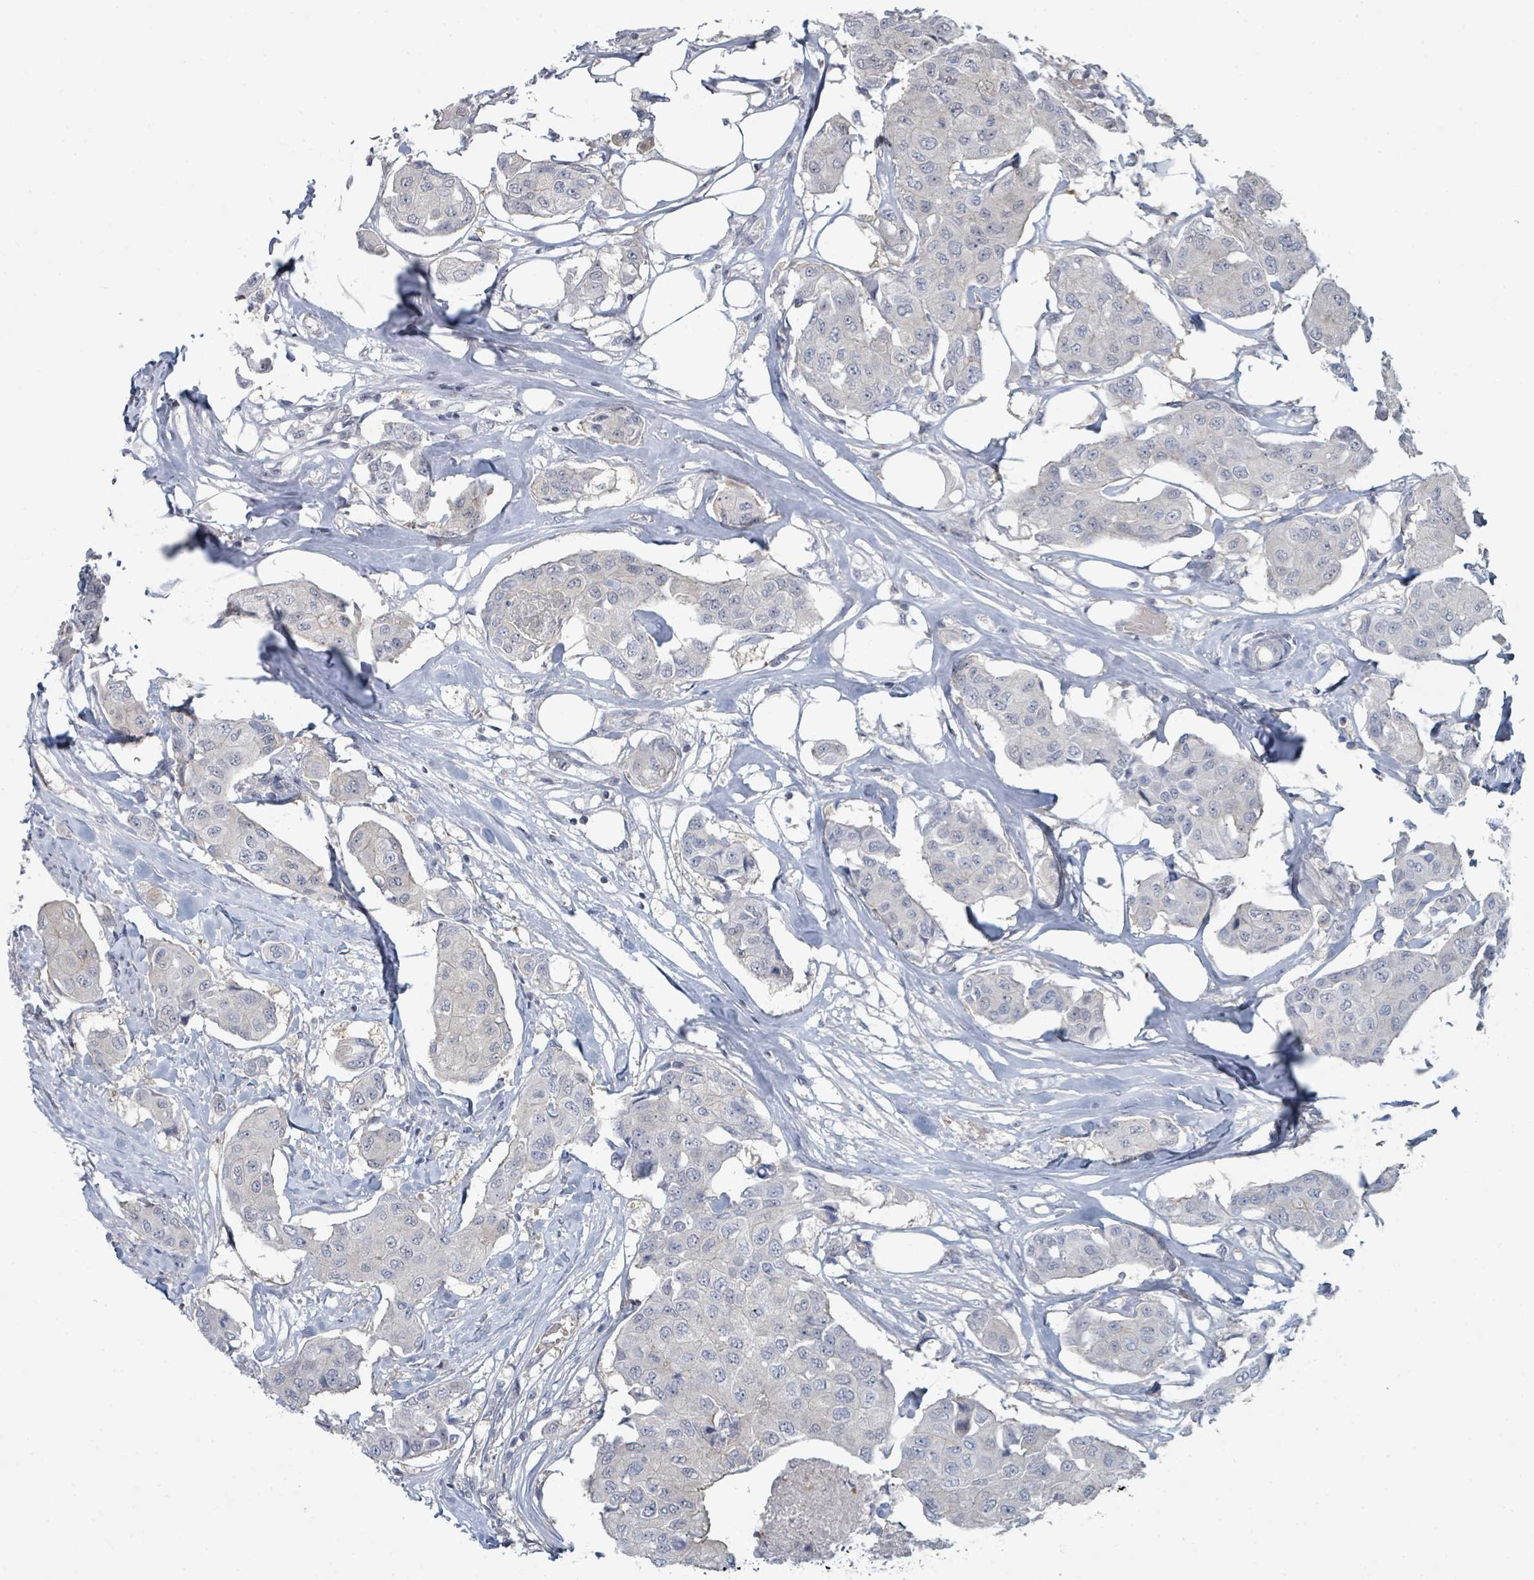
{"staining": {"intensity": "negative", "quantity": "none", "location": "none"}, "tissue": "breast cancer", "cell_type": "Tumor cells", "image_type": "cancer", "snomed": [{"axis": "morphology", "description": "Duct carcinoma"}, {"axis": "topography", "description": "Breast"}, {"axis": "topography", "description": "Lymph node"}], "caption": "Human intraductal carcinoma (breast) stained for a protein using immunohistochemistry (IHC) demonstrates no staining in tumor cells.", "gene": "SLC25A45", "patient": {"sex": "female", "age": 80}}